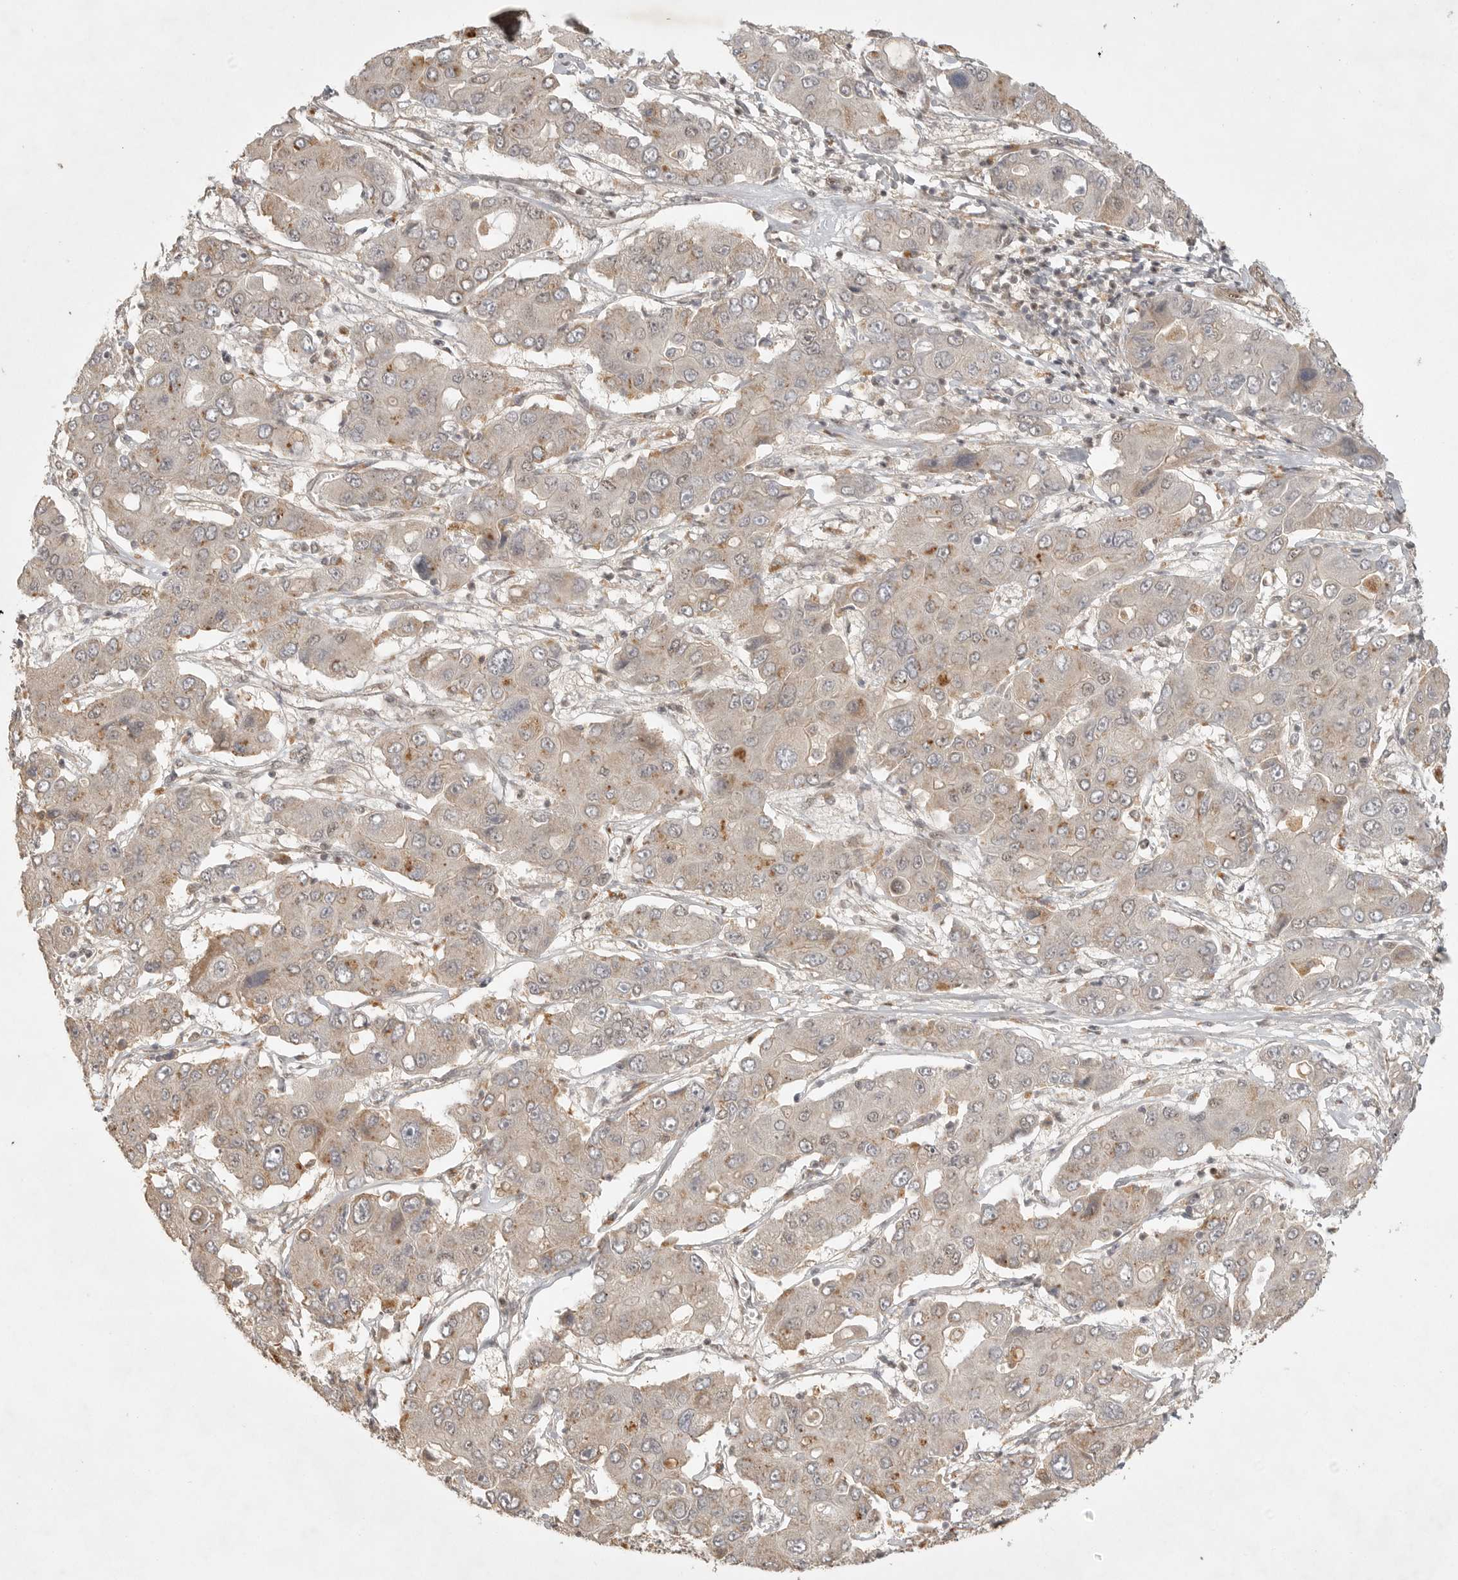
{"staining": {"intensity": "weak", "quantity": "<25%", "location": "cytoplasmic/membranous"}, "tissue": "liver cancer", "cell_type": "Tumor cells", "image_type": "cancer", "snomed": [{"axis": "morphology", "description": "Cholangiocarcinoma"}, {"axis": "topography", "description": "Liver"}], "caption": "This micrograph is of liver cholangiocarcinoma stained with immunohistochemistry (IHC) to label a protein in brown with the nuclei are counter-stained blue. There is no expression in tumor cells.", "gene": "POMP", "patient": {"sex": "male", "age": 67}}